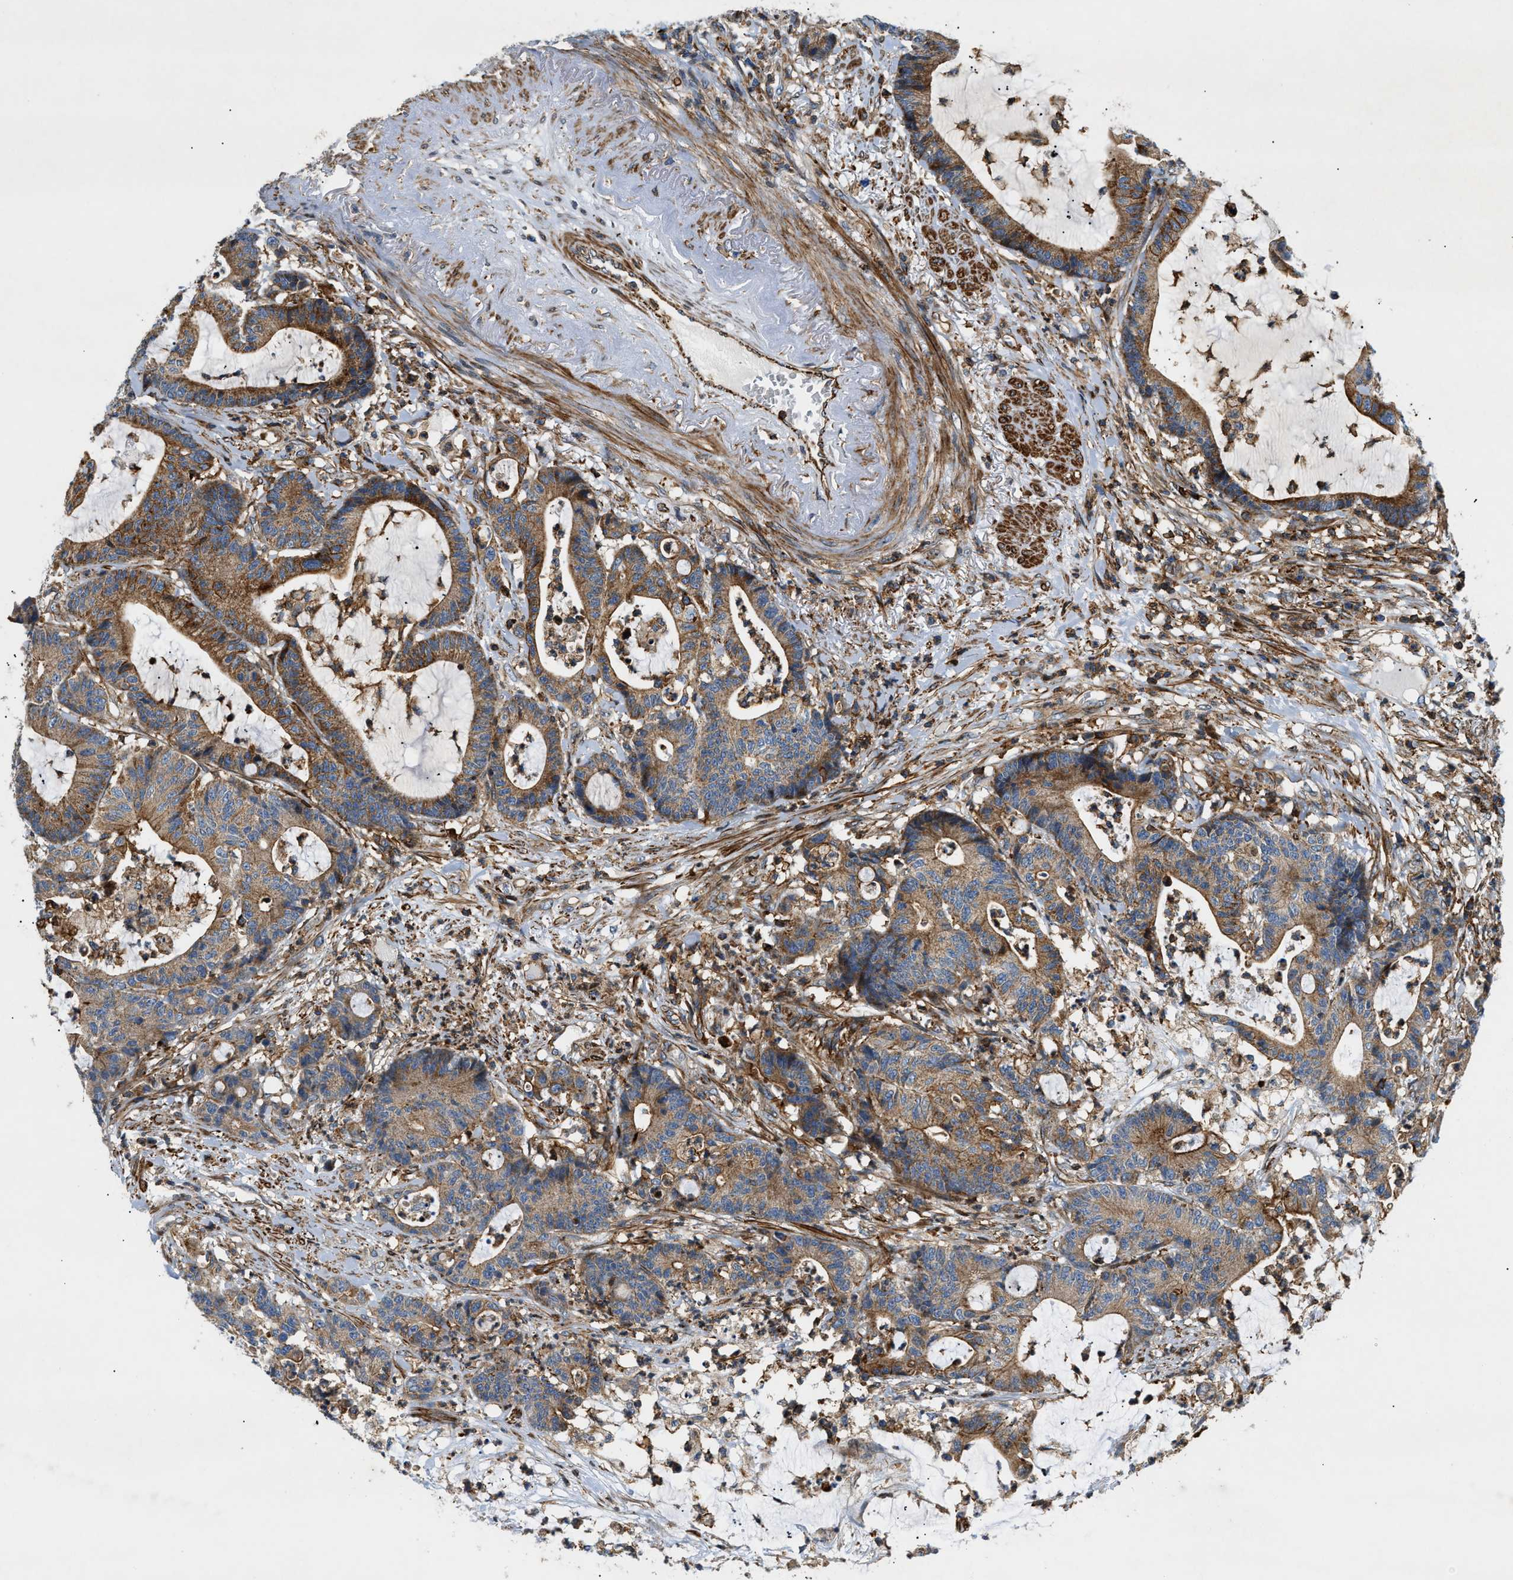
{"staining": {"intensity": "moderate", "quantity": ">75%", "location": "cytoplasmic/membranous"}, "tissue": "colorectal cancer", "cell_type": "Tumor cells", "image_type": "cancer", "snomed": [{"axis": "morphology", "description": "Adenocarcinoma, NOS"}, {"axis": "topography", "description": "Colon"}], "caption": "Immunohistochemical staining of human colorectal cancer shows moderate cytoplasmic/membranous protein expression in approximately >75% of tumor cells. The protein of interest is stained brown, and the nuclei are stained in blue (DAB IHC with brightfield microscopy, high magnification).", "gene": "DHODH", "patient": {"sex": "female", "age": 84}}